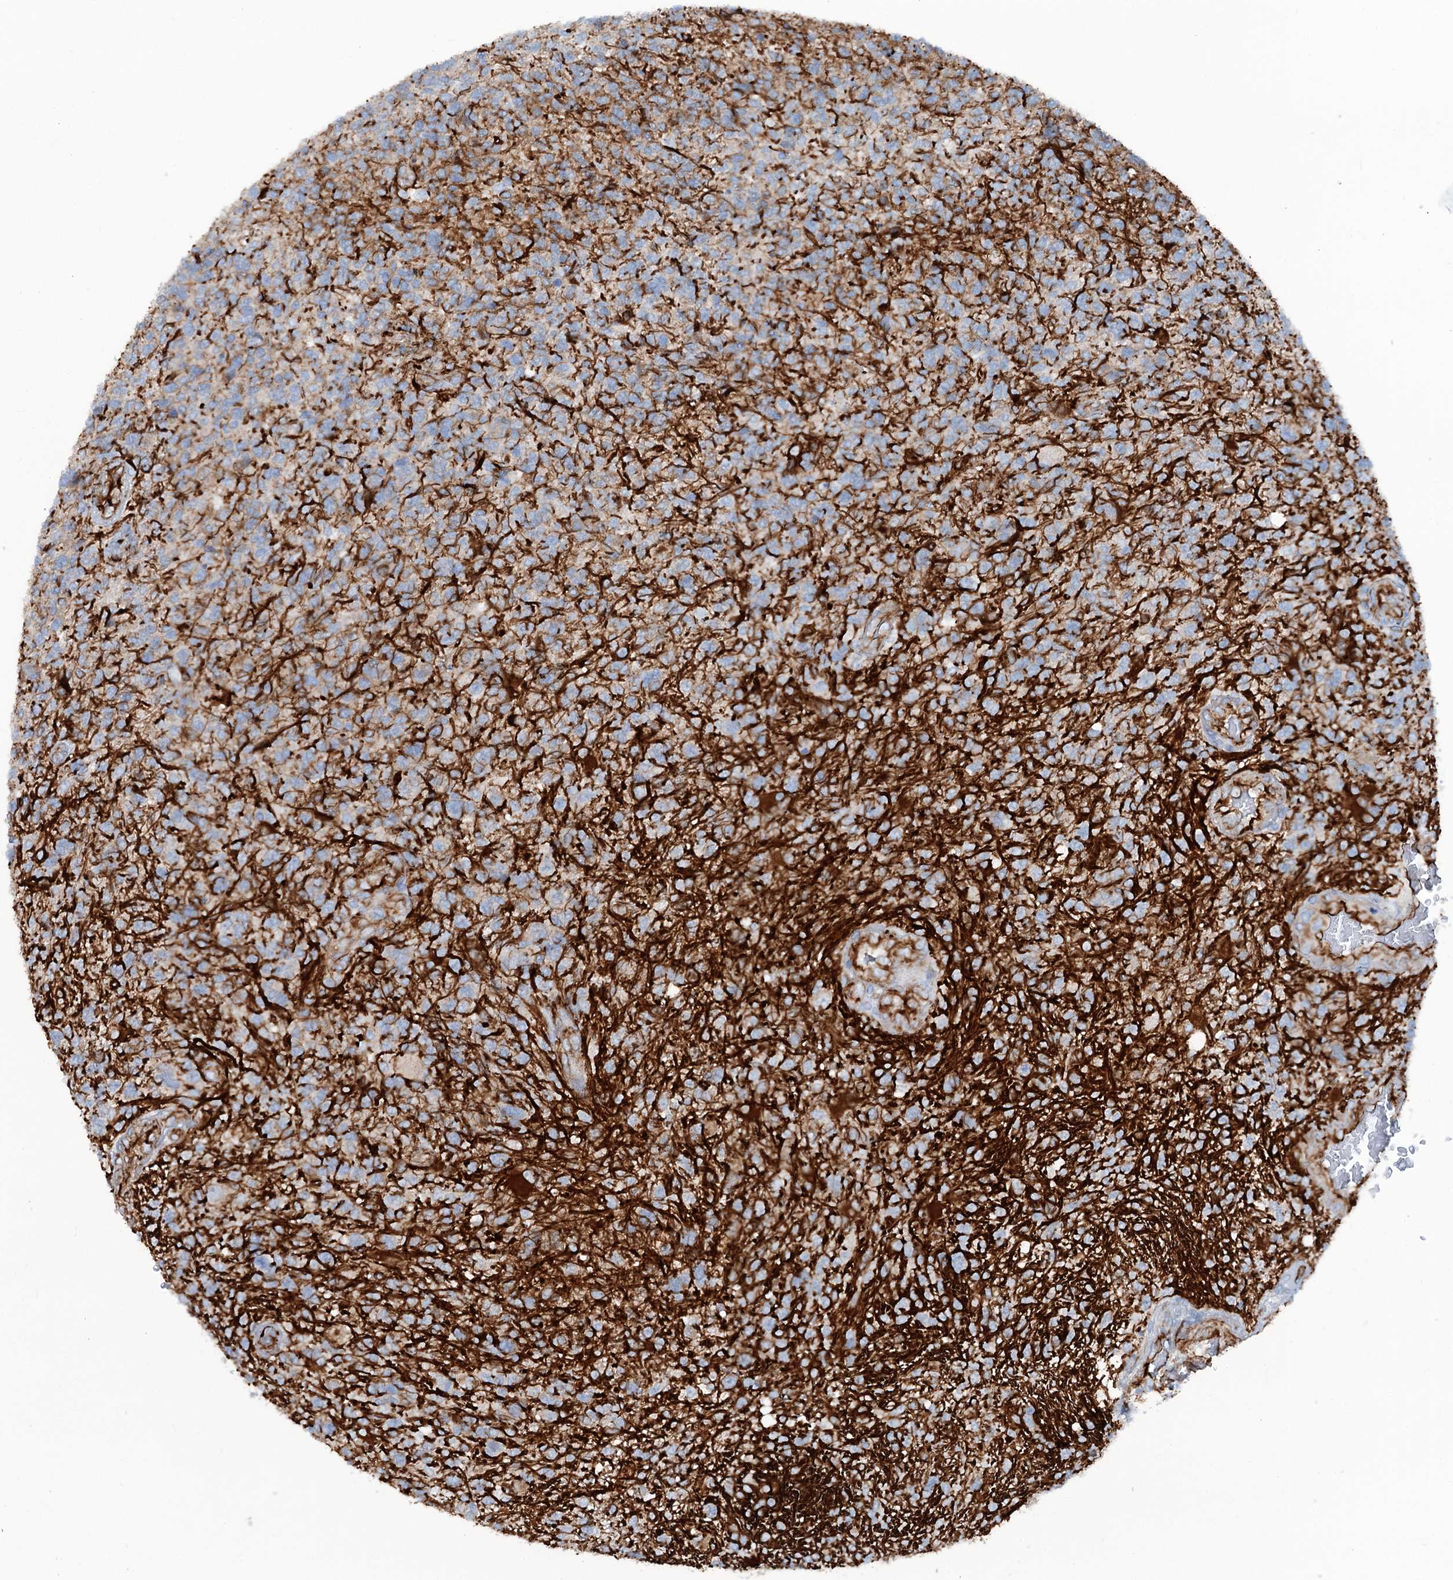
{"staining": {"intensity": "weak", "quantity": "<25%", "location": "cytoplasmic/membranous"}, "tissue": "glioma", "cell_type": "Tumor cells", "image_type": "cancer", "snomed": [{"axis": "morphology", "description": "Glioma, malignant, High grade"}, {"axis": "topography", "description": "Brain"}], "caption": "Tumor cells show no significant expression in high-grade glioma (malignant).", "gene": "CALCOCO1", "patient": {"sex": "male", "age": 56}}